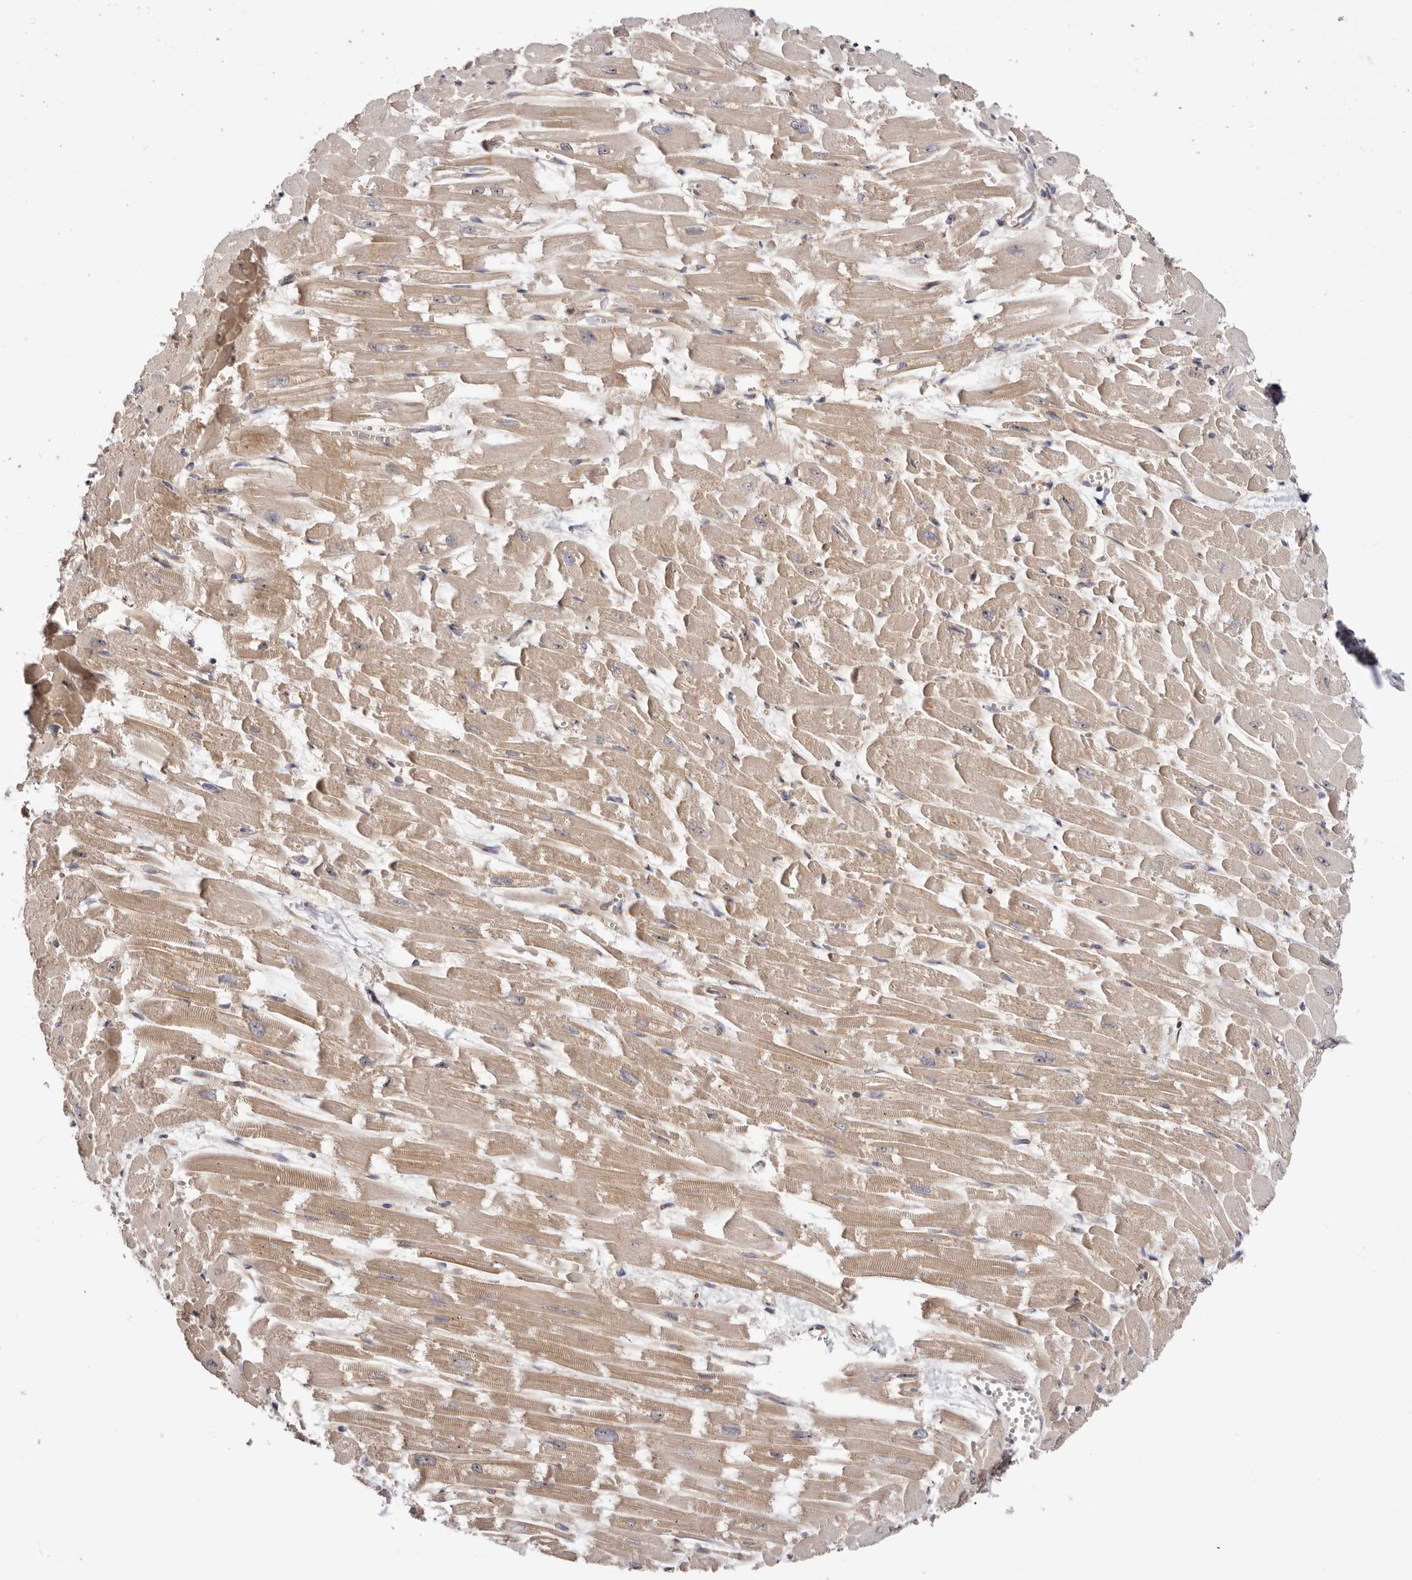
{"staining": {"intensity": "moderate", "quantity": "25%-75%", "location": "cytoplasmic/membranous"}, "tissue": "heart muscle", "cell_type": "Cardiomyocytes", "image_type": "normal", "snomed": [{"axis": "morphology", "description": "Normal tissue, NOS"}, {"axis": "topography", "description": "Heart"}], "caption": "Immunohistochemistry (IHC) (DAB) staining of unremarkable heart muscle reveals moderate cytoplasmic/membranous protein expression in approximately 25%-75% of cardiomyocytes.", "gene": "PANK4", "patient": {"sex": "male", "age": 54}}